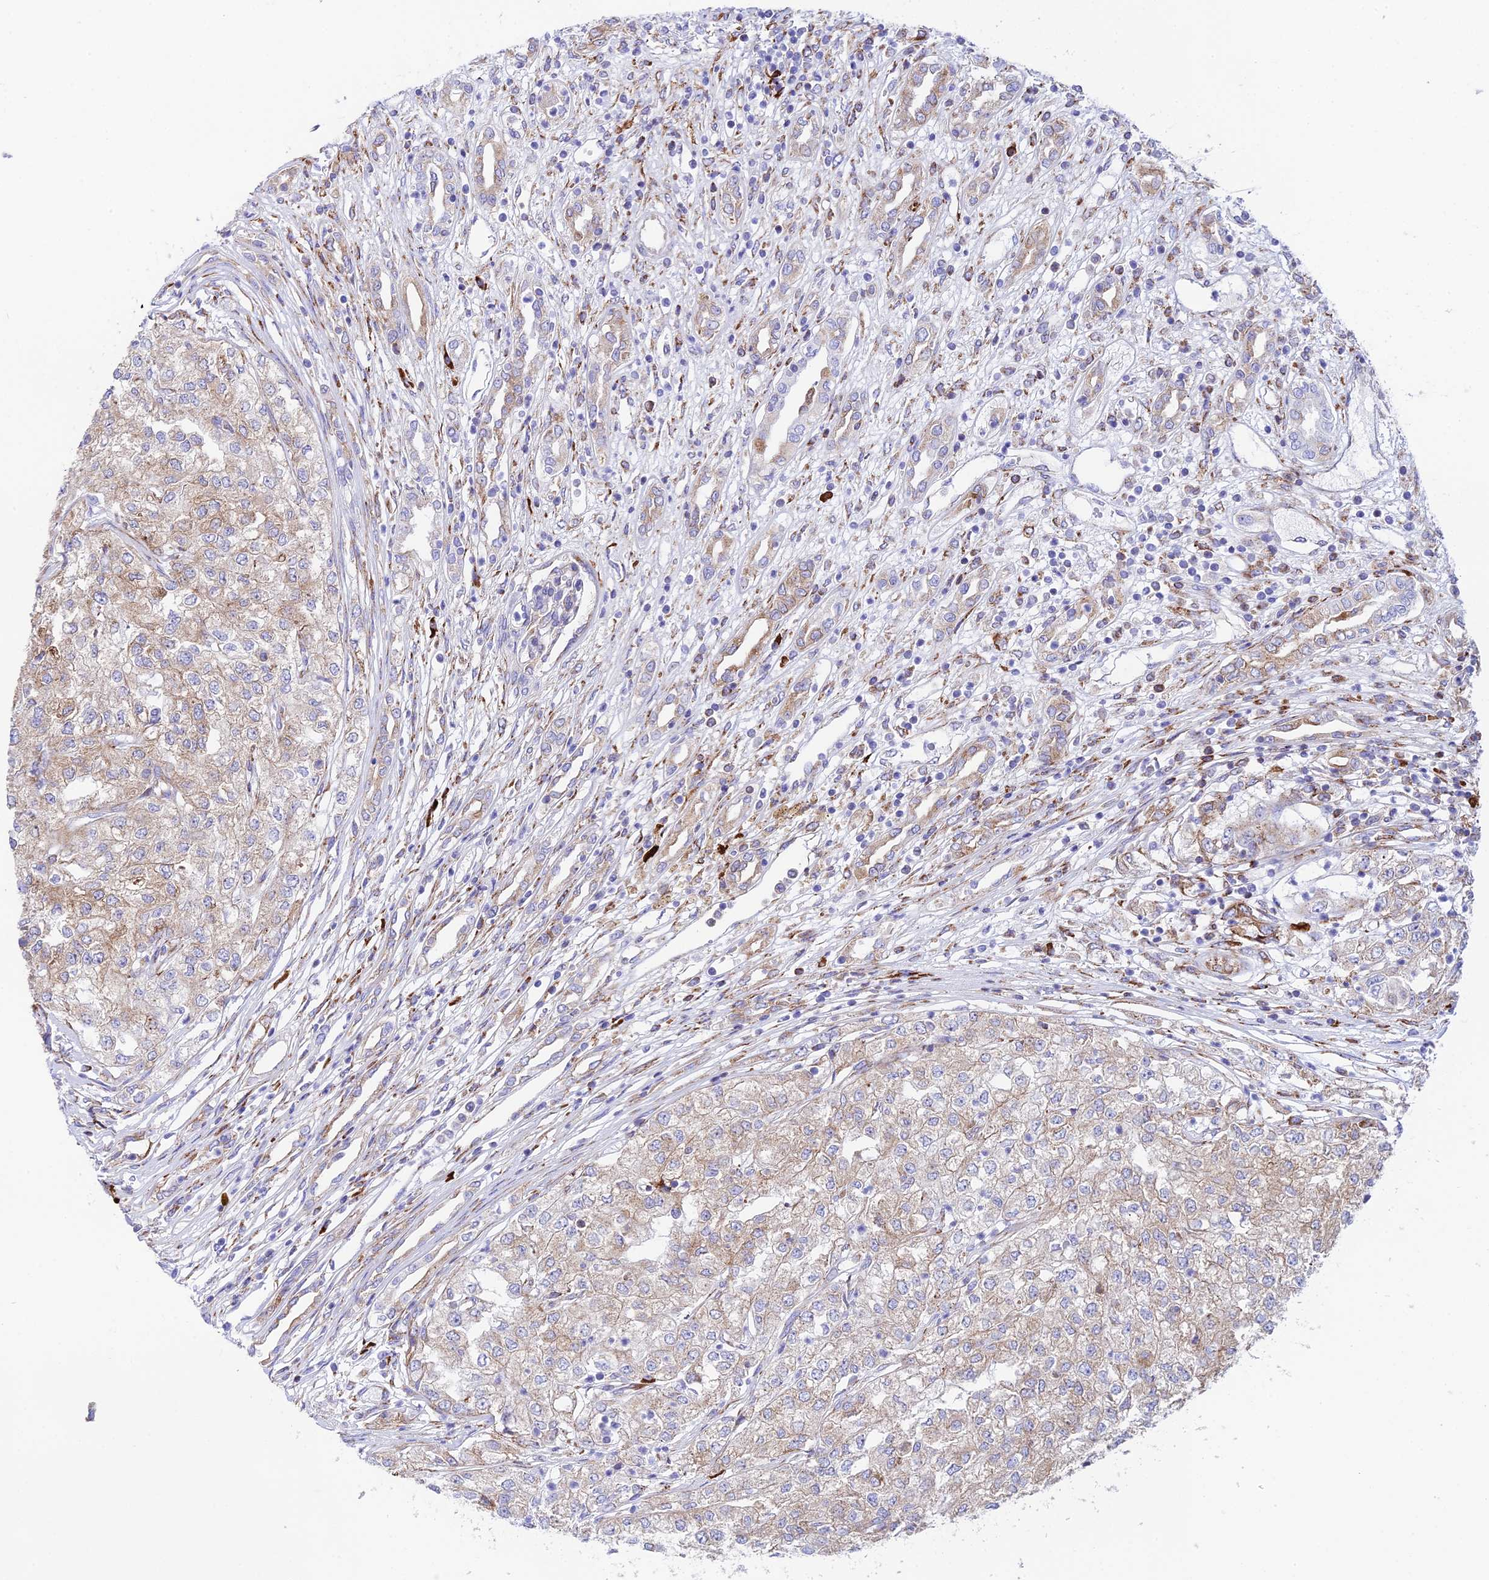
{"staining": {"intensity": "weak", "quantity": ">75%", "location": "cytoplasmic/membranous"}, "tissue": "renal cancer", "cell_type": "Tumor cells", "image_type": "cancer", "snomed": [{"axis": "morphology", "description": "Adenocarcinoma, NOS"}, {"axis": "topography", "description": "Kidney"}], "caption": "This photomicrograph displays immunohistochemistry staining of renal cancer, with low weak cytoplasmic/membranous staining in about >75% of tumor cells.", "gene": "TUBGCP6", "patient": {"sex": "female", "age": 54}}